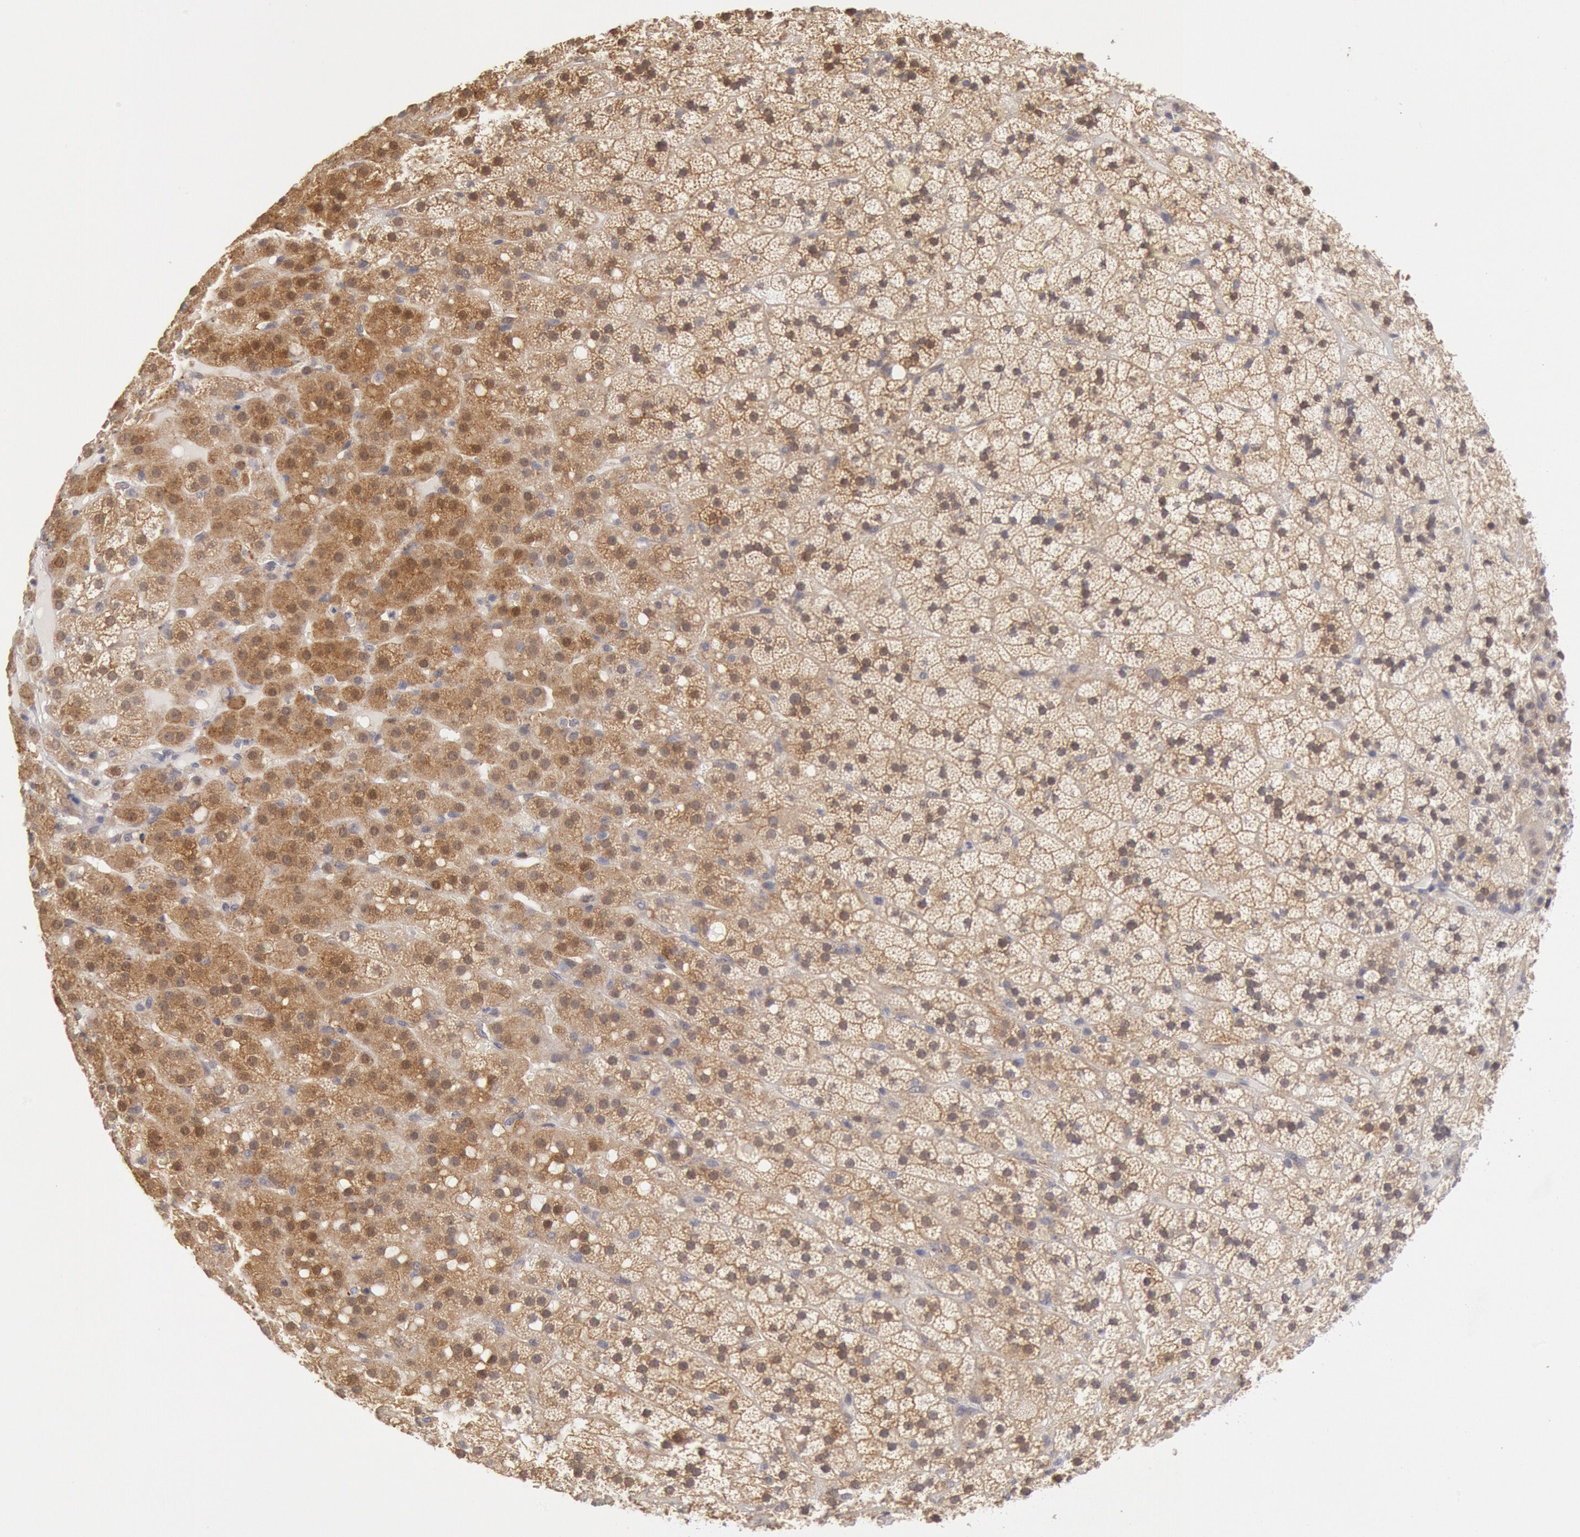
{"staining": {"intensity": "moderate", "quantity": ">75%", "location": "cytoplasmic/membranous,nuclear"}, "tissue": "adrenal gland", "cell_type": "Glandular cells", "image_type": "normal", "snomed": [{"axis": "morphology", "description": "Normal tissue, NOS"}, {"axis": "topography", "description": "Adrenal gland"}], "caption": "IHC micrograph of benign adrenal gland: human adrenal gland stained using IHC displays medium levels of moderate protein expression localized specifically in the cytoplasmic/membranous,nuclear of glandular cells, appearing as a cytoplasmic/membranous,nuclear brown color.", "gene": "DNAJA1", "patient": {"sex": "male", "age": 35}}